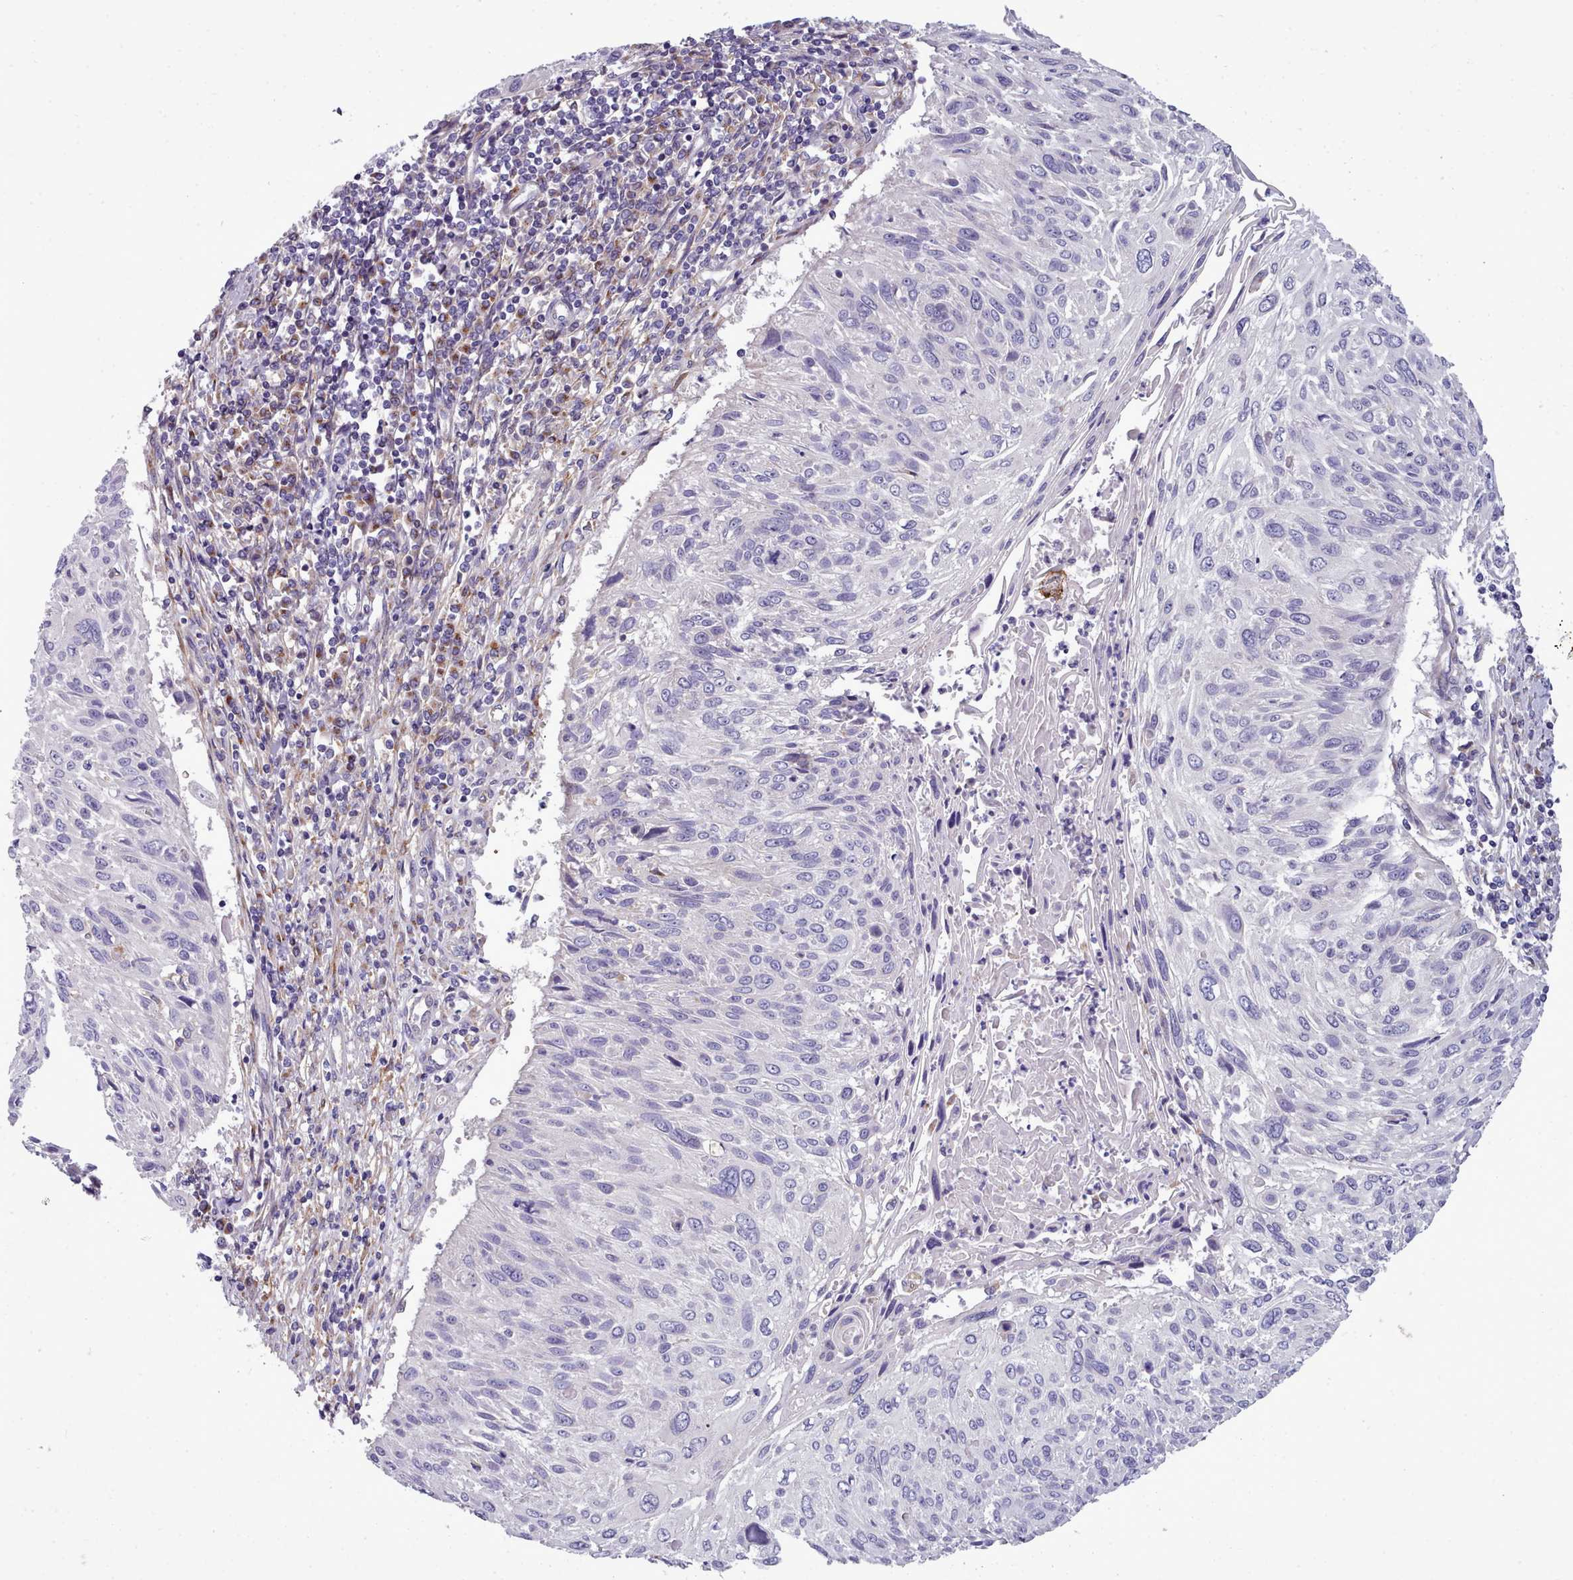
{"staining": {"intensity": "negative", "quantity": "none", "location": "none"}, "tissue": "cervical cancer", "cell_type": "Tumor cells", "image_type": "cancer", "snomed": [{"axis": "morphology", "description": "Squamous cell carcinoma, NOS"}, {"axis": "topography", "description": "Cervix"}], "caption": "Protein analysis of cervical squamous cell carcinoma exhibits no significant staining in tumor cells.", "gene": "MYRFL", "patient": {"sex": "female", "age": 51}}